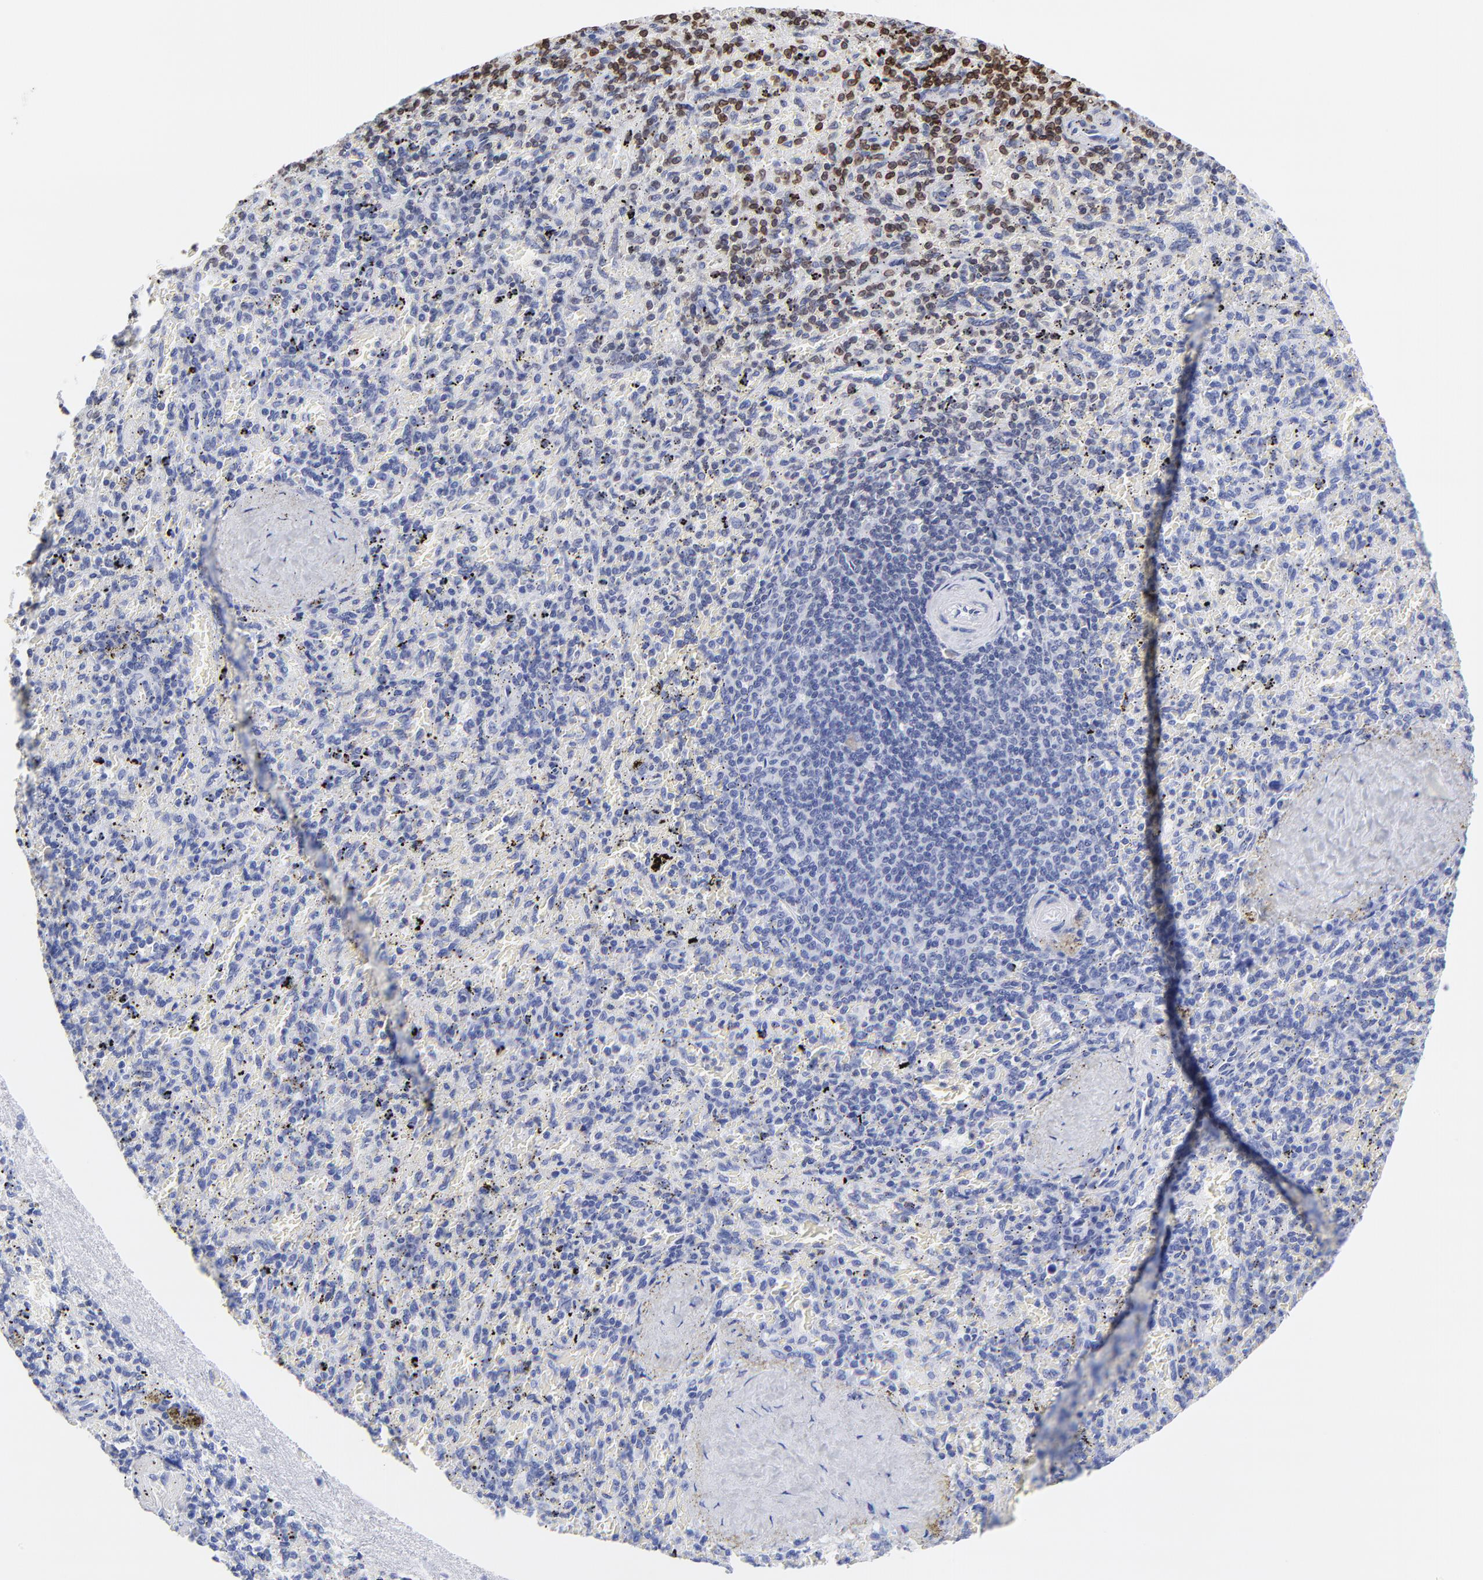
{"staining": {"intensity": "moderate", "quantity": "25%-75%", "location": "cytoplasmic/membranous,nuclear"}, "tissue": "spleen", "cell_type": "Cells in red pulp", "image_type": "normal", "snomed": [{"axis": "morphology", "description": "Normal tissue, NOS"}, {"axis": "topography", "description": "Spleen"}], "caption": "Approximately 25%-75% of cells in red pulp in benign spleen reveal moderate cytoplasmic/membranous,nuclear protein positivity as visualized by brown immunohistochemical staining.", "gene": "THAP7", "patient": {"sex": "female", "age": 43}}